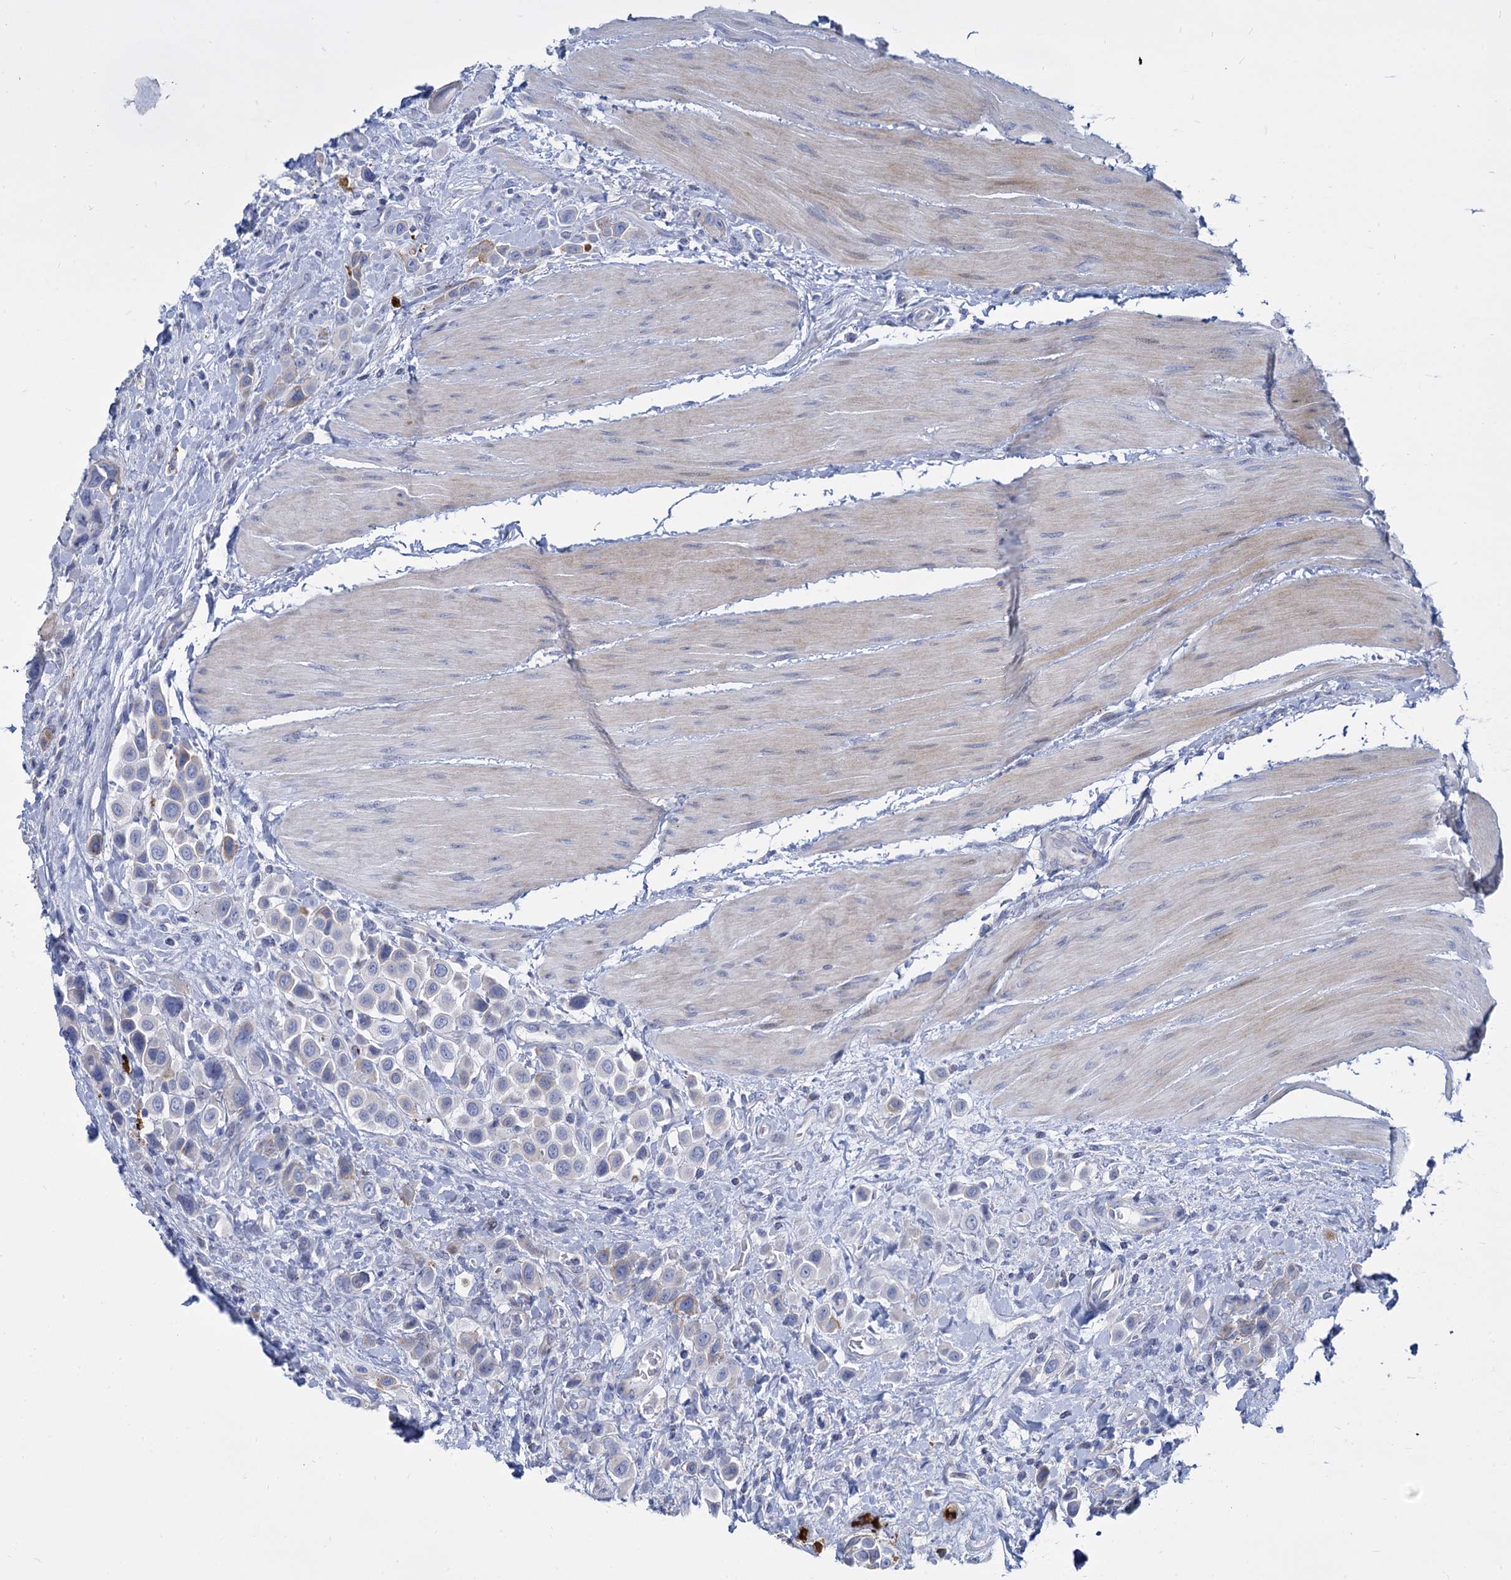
{"staining": {"intensity": "negative", "quantity": "none", "location": "none"}, "tissue": "urothelial cancer", "cell_type": "Tumor cells", "image_type": "cancer", "snomed": [{"axis": "morphology", "description": "Urothelial carcinoma, High grade"}, {"axis": "topography", "description": "Urinary bladder"}], "caption": "IHC histopathology image of neoplastic tissue: human urothelial cancer stained with DAB (3,3'-diaminobenzidine) reveals no significant protein positivity in tumor cells.", "gene": "TRIM77", "patient": {"sex": "male", "age": 50}}